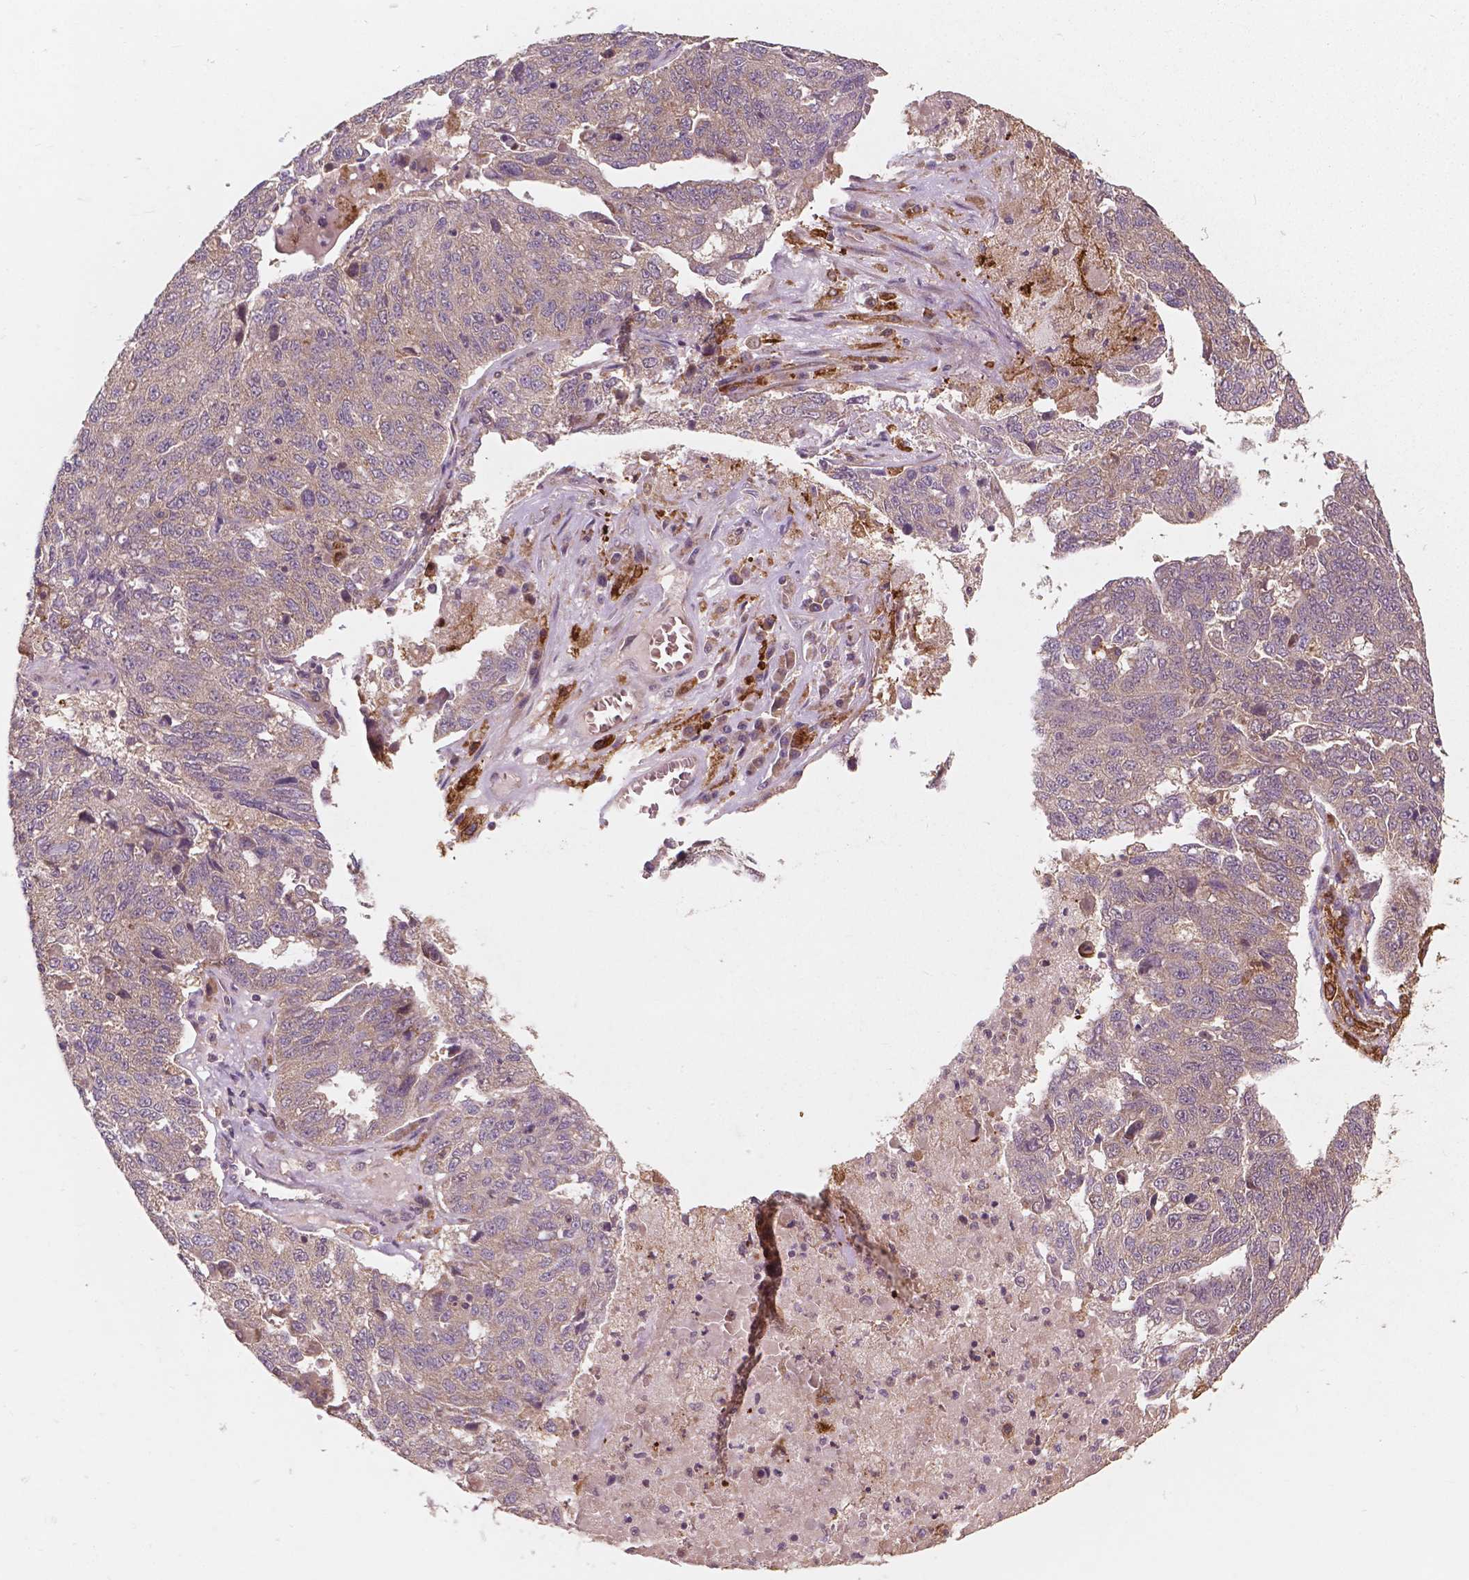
{"staining": {"intensity": "weak", "quantity": "<25%", "location": "cytoplasmic/membranous"}, "tissue": "ovarian cancer", "cell_type": "Tumor cells", "image_type": "cancer", "snomed": [{"axis": "morphology", "description": "Cystadenocarcinoma, serous, NOS"}, {"axis": "topography", "description": "Ovary"}], "caption": "Tumor cells are negative for protein expression in human ovarian serous cystadenocarcinoma.", "gene": "CYFIP2", "patient": {"sex": "female", "age": 71}}